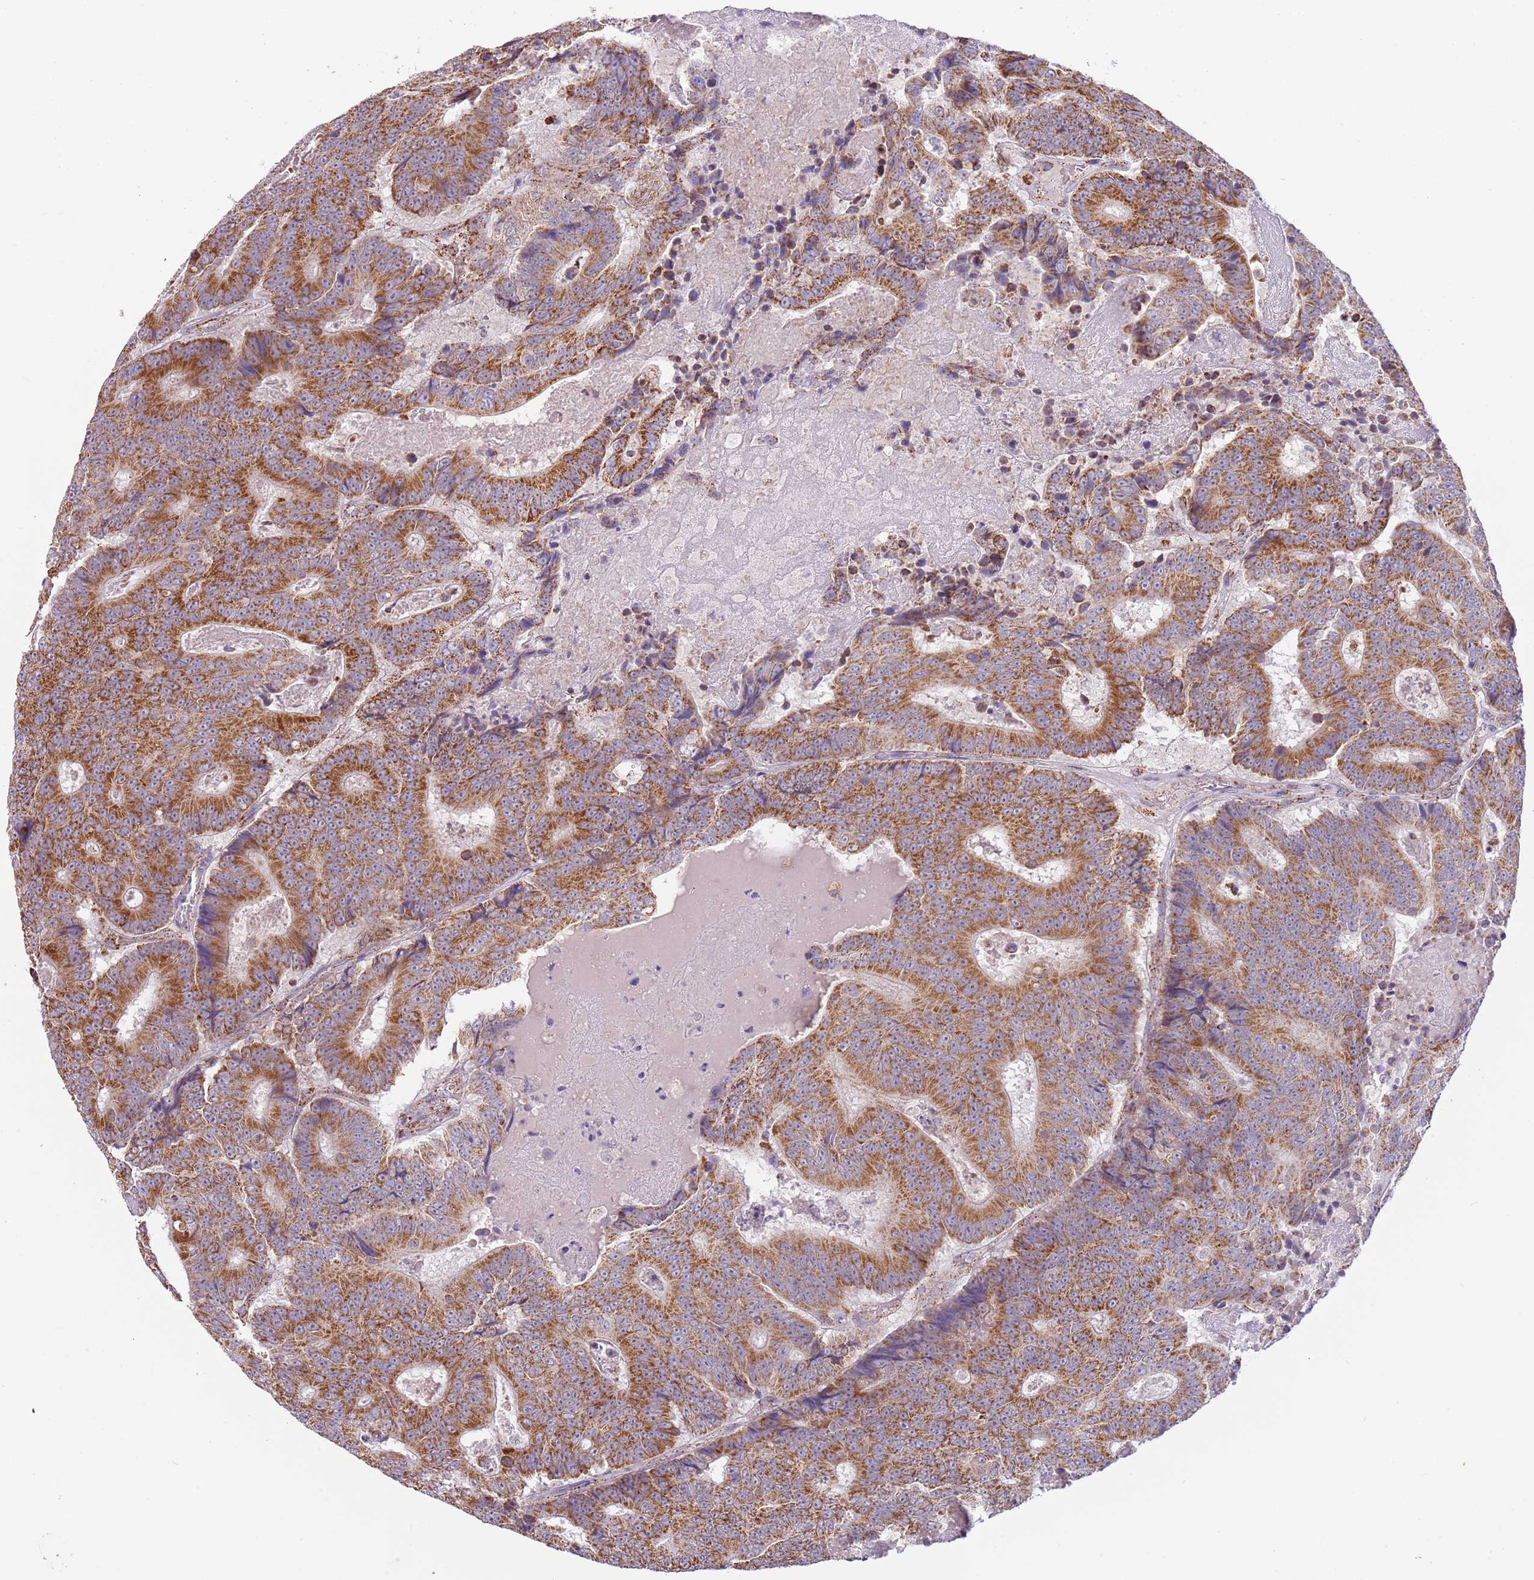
{"staining": {"intensity": "moderate", "quantity": ">75%", "location": "cytoplasmic/membranous"}, "tissue": "colorectal cancer", "cell_type": "Tumor cells", "image_type": "cancer", "snomed": [{"axis": "morphology", "description": "Adenocarcinoma, NOS"}, {"axis": "topography", "description": "Colon"}], "caption": "Immunohistochemistry (IHC) (DAB) staining of human adenocarcinoma (colorectal) reveals moderate cytoplasmic/membranous protein positivity in approximately >75% of tumor cells.", "gene": "LHX6", "patient": {"sex": "male", "age": 83}}